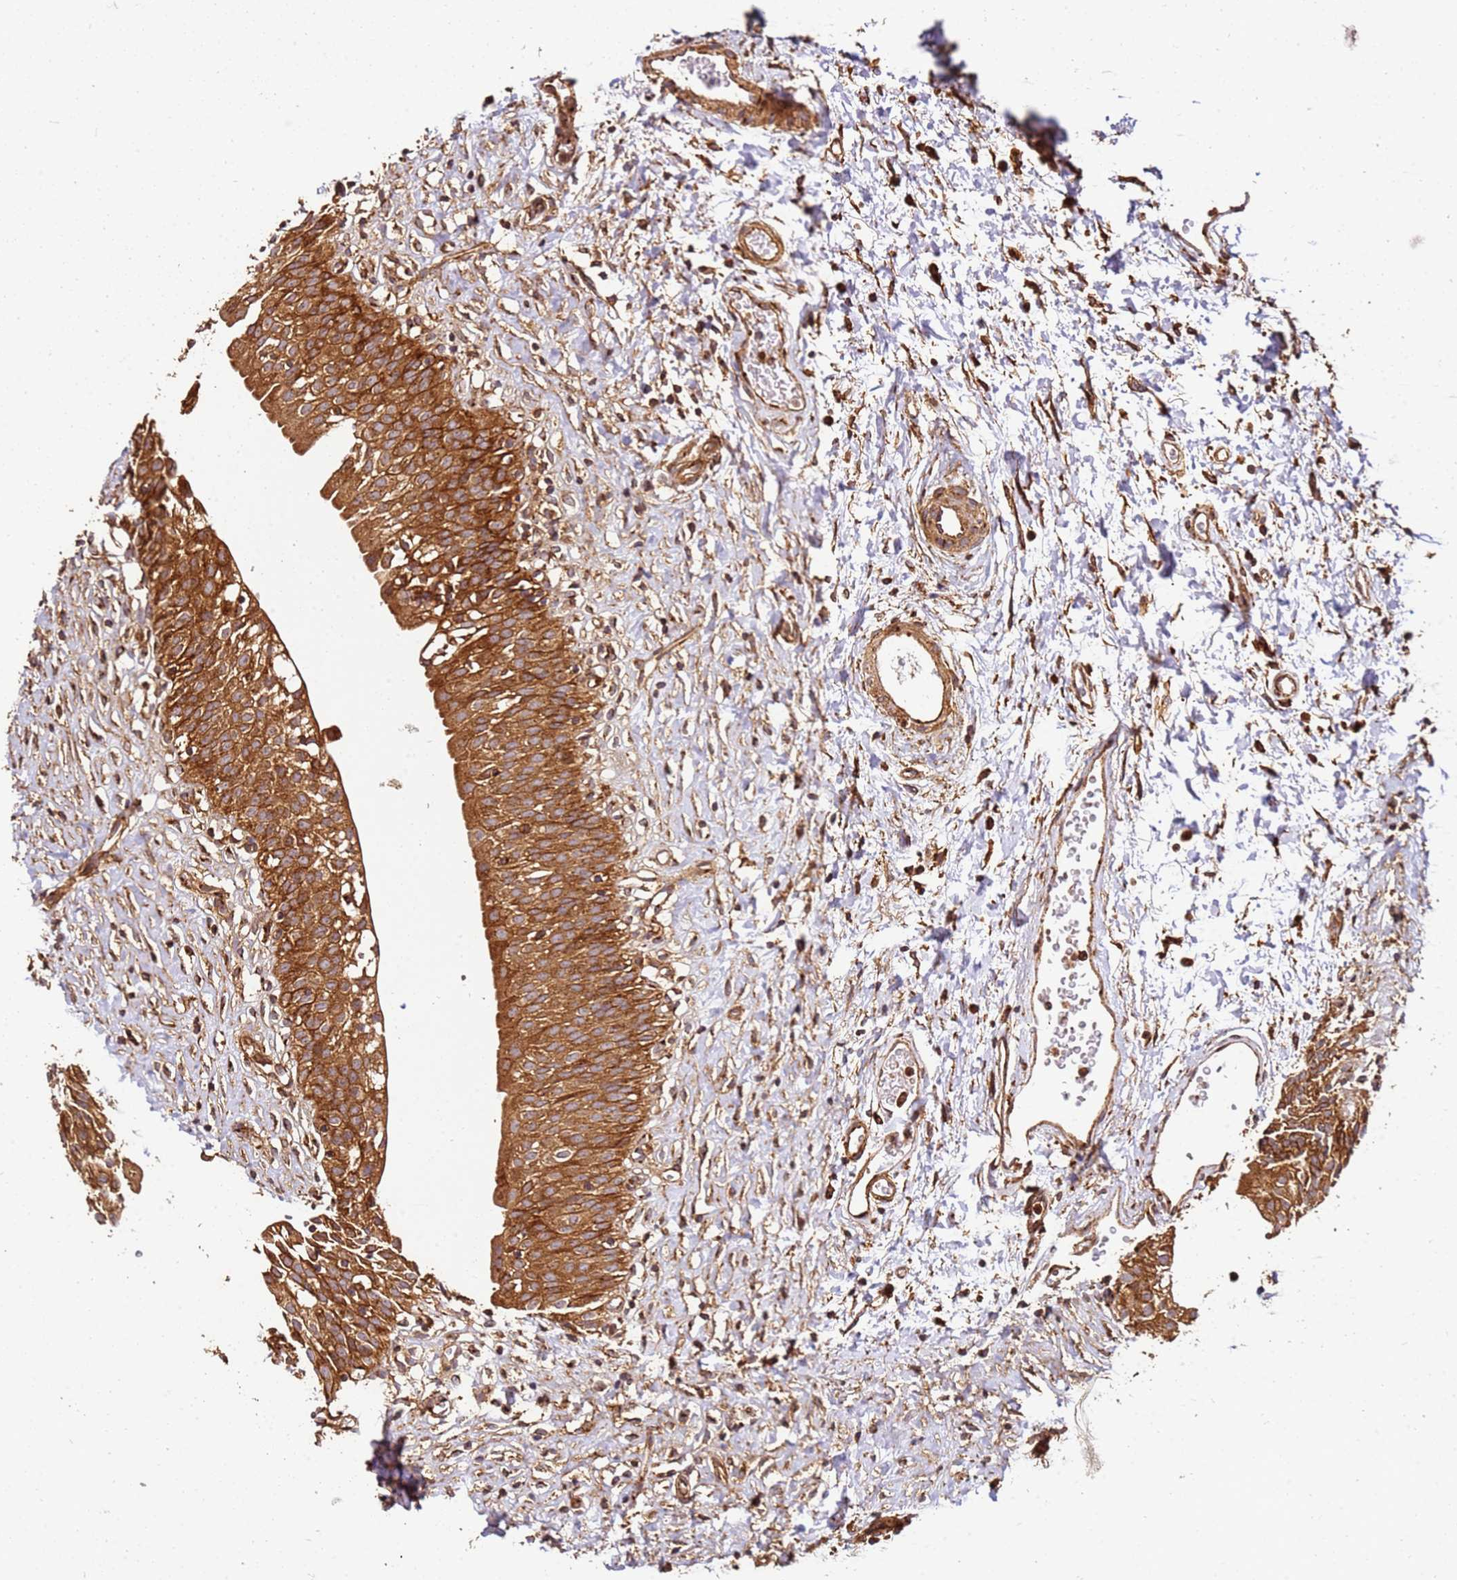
{"staining": {"intensity": "strong", "quantity": ">75%", "location": "cytoplasmic/membranous"}, "tissue": "urinary bladder", "cell_type": "Urothelial cells", "image_type": "normal", "snomed": [{"axis": "morphology", "description": "Normal tissue, NOS"}, {"axis": "topography", "description": "Urinary bladder"}], "caption": "Urothelial cells exhibit high levels of strong cytoplasmic/membranous expression in about >75% of cells in unremarkable human urinary bladder.", "gene": "DVL3", "patient": {"sex": "male", "age": 51}}